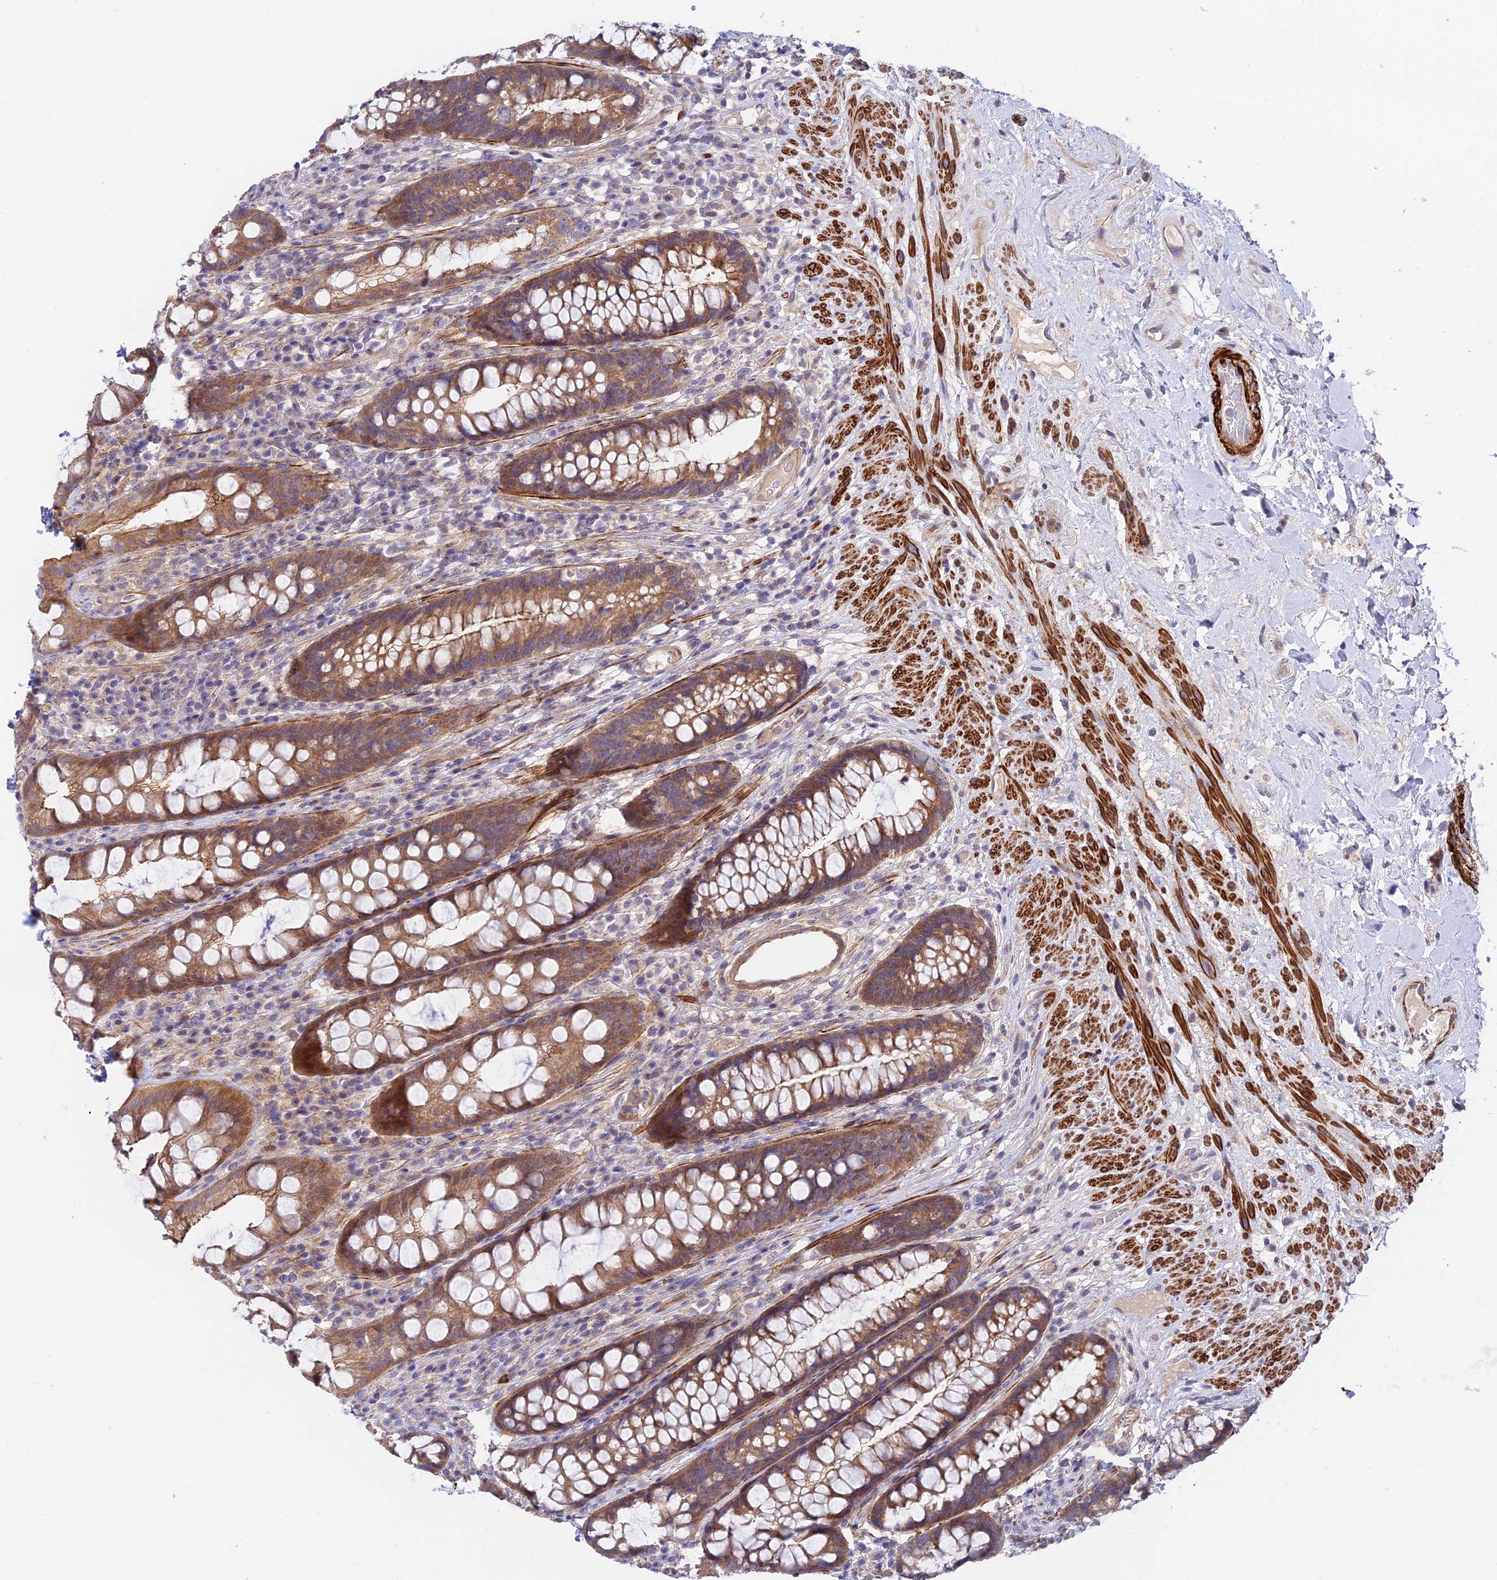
{"staining": {"intensity": "moderate", "quantity": ">75%", "location": "cytoplasmic/membranous"}, "tissue": "rectum", "cell_type": "Glandular cells", "image_type": "normal", "snomed": [{"axis": "morphology", "description": "Normal tissue, NOS"}, {"axis": "topography", "description": "Rectum"}], "caption": "DAB immunohistochemical staining of benign rectum displays moderate cytoplasmic/membranous protein positivity in approximately >75% of glandular cells.", "gene": "ANKRD50", "patient": {"sex": "male", "age": 74}}